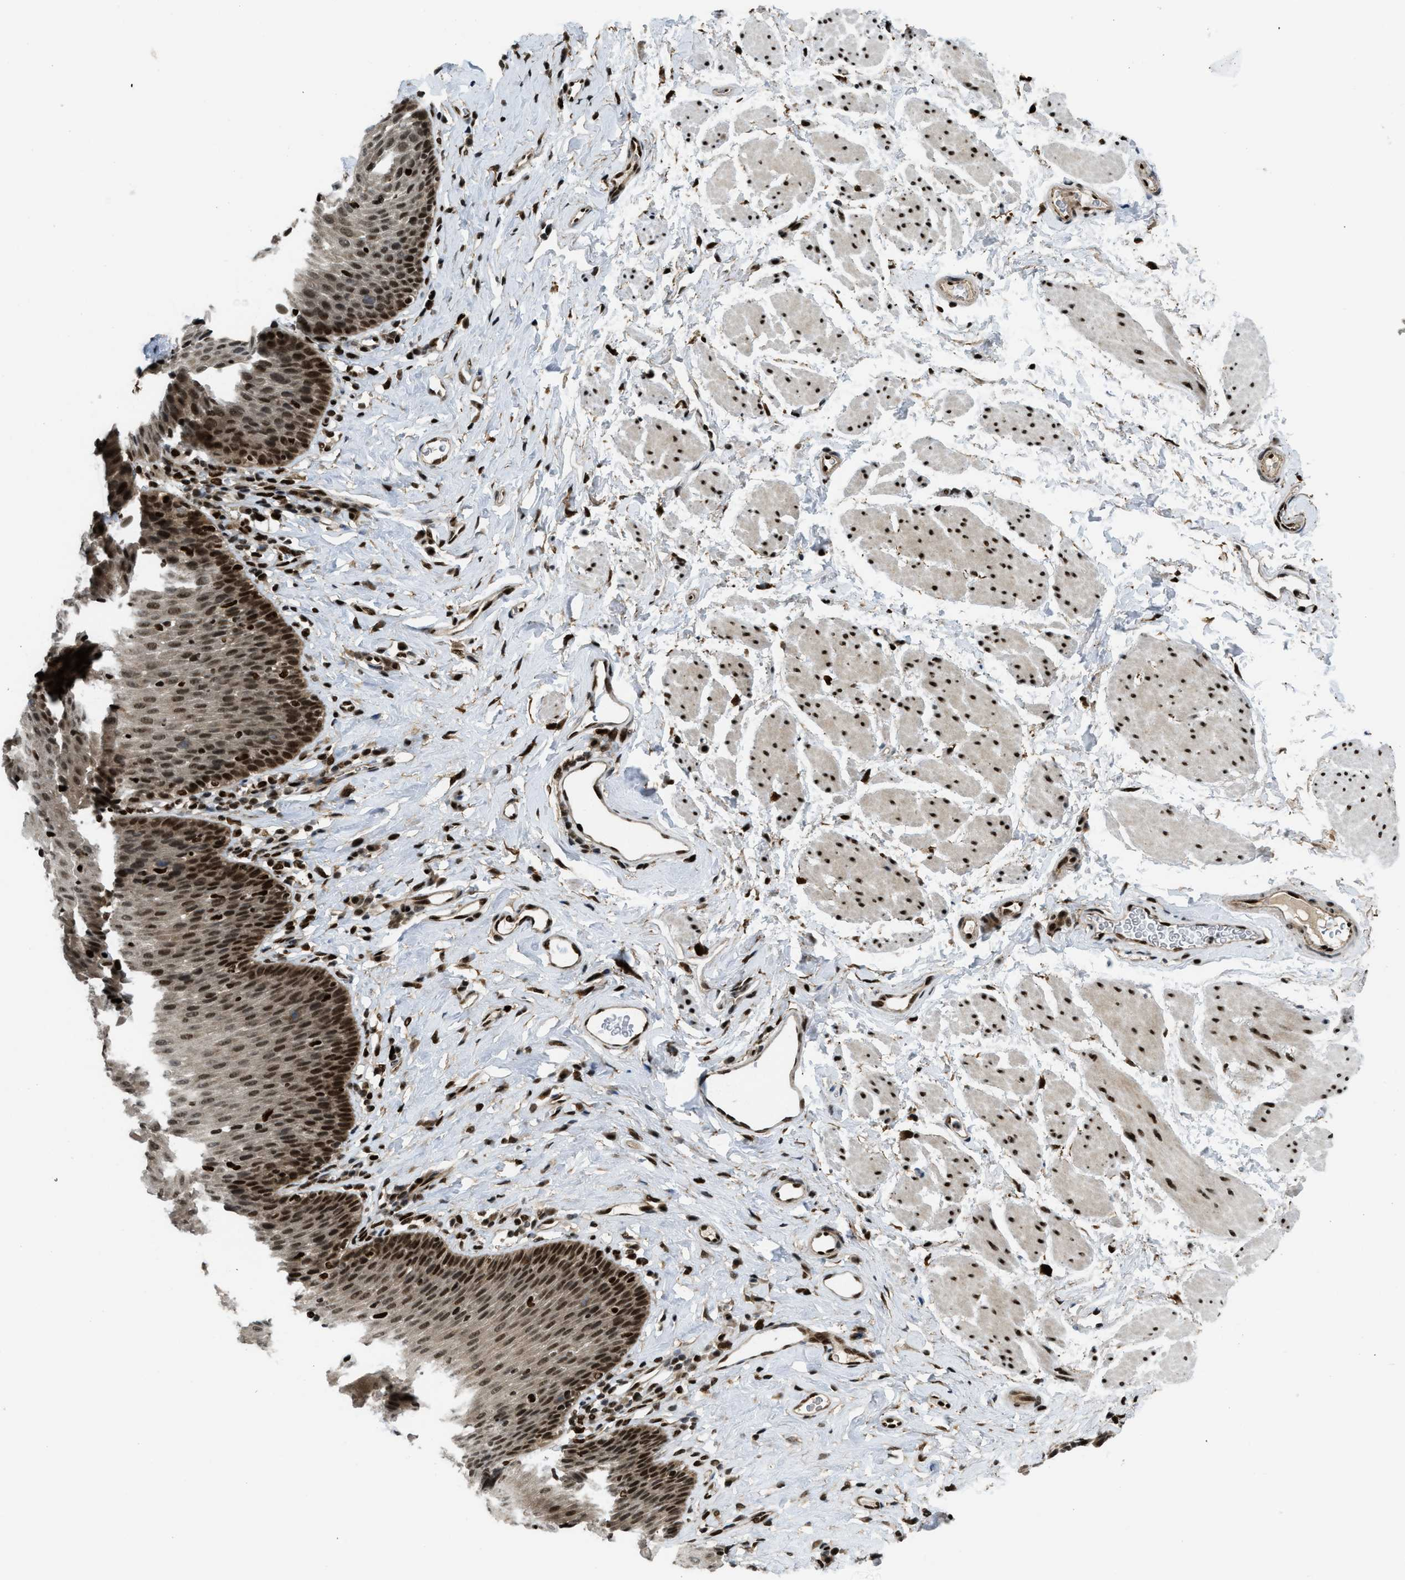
{"staining": {"intensity": "strong", "quantity": ">75%", "location": "nuclear"}, "tissue": "esophagus", "cell_type": "Squamous epithelial cells", "image_type": "normal", "snomed": [{"axis": "morphology", "description": "Normal tissue, NOS"}, {"axis": "topography", "description": "Esophagus"}], "caption": "An image of esophagus stained for a protein displays strong nuclear brown staining in squamous epithelial cells. The staining is performed using DAB (3,3'-diaminobenzidine) brown chromogen to label protein expression. The nuclei are counter-stained blue using hematoxylin.", "gene": "RFX5", "patient": {"sex": "female", "age": 61}}